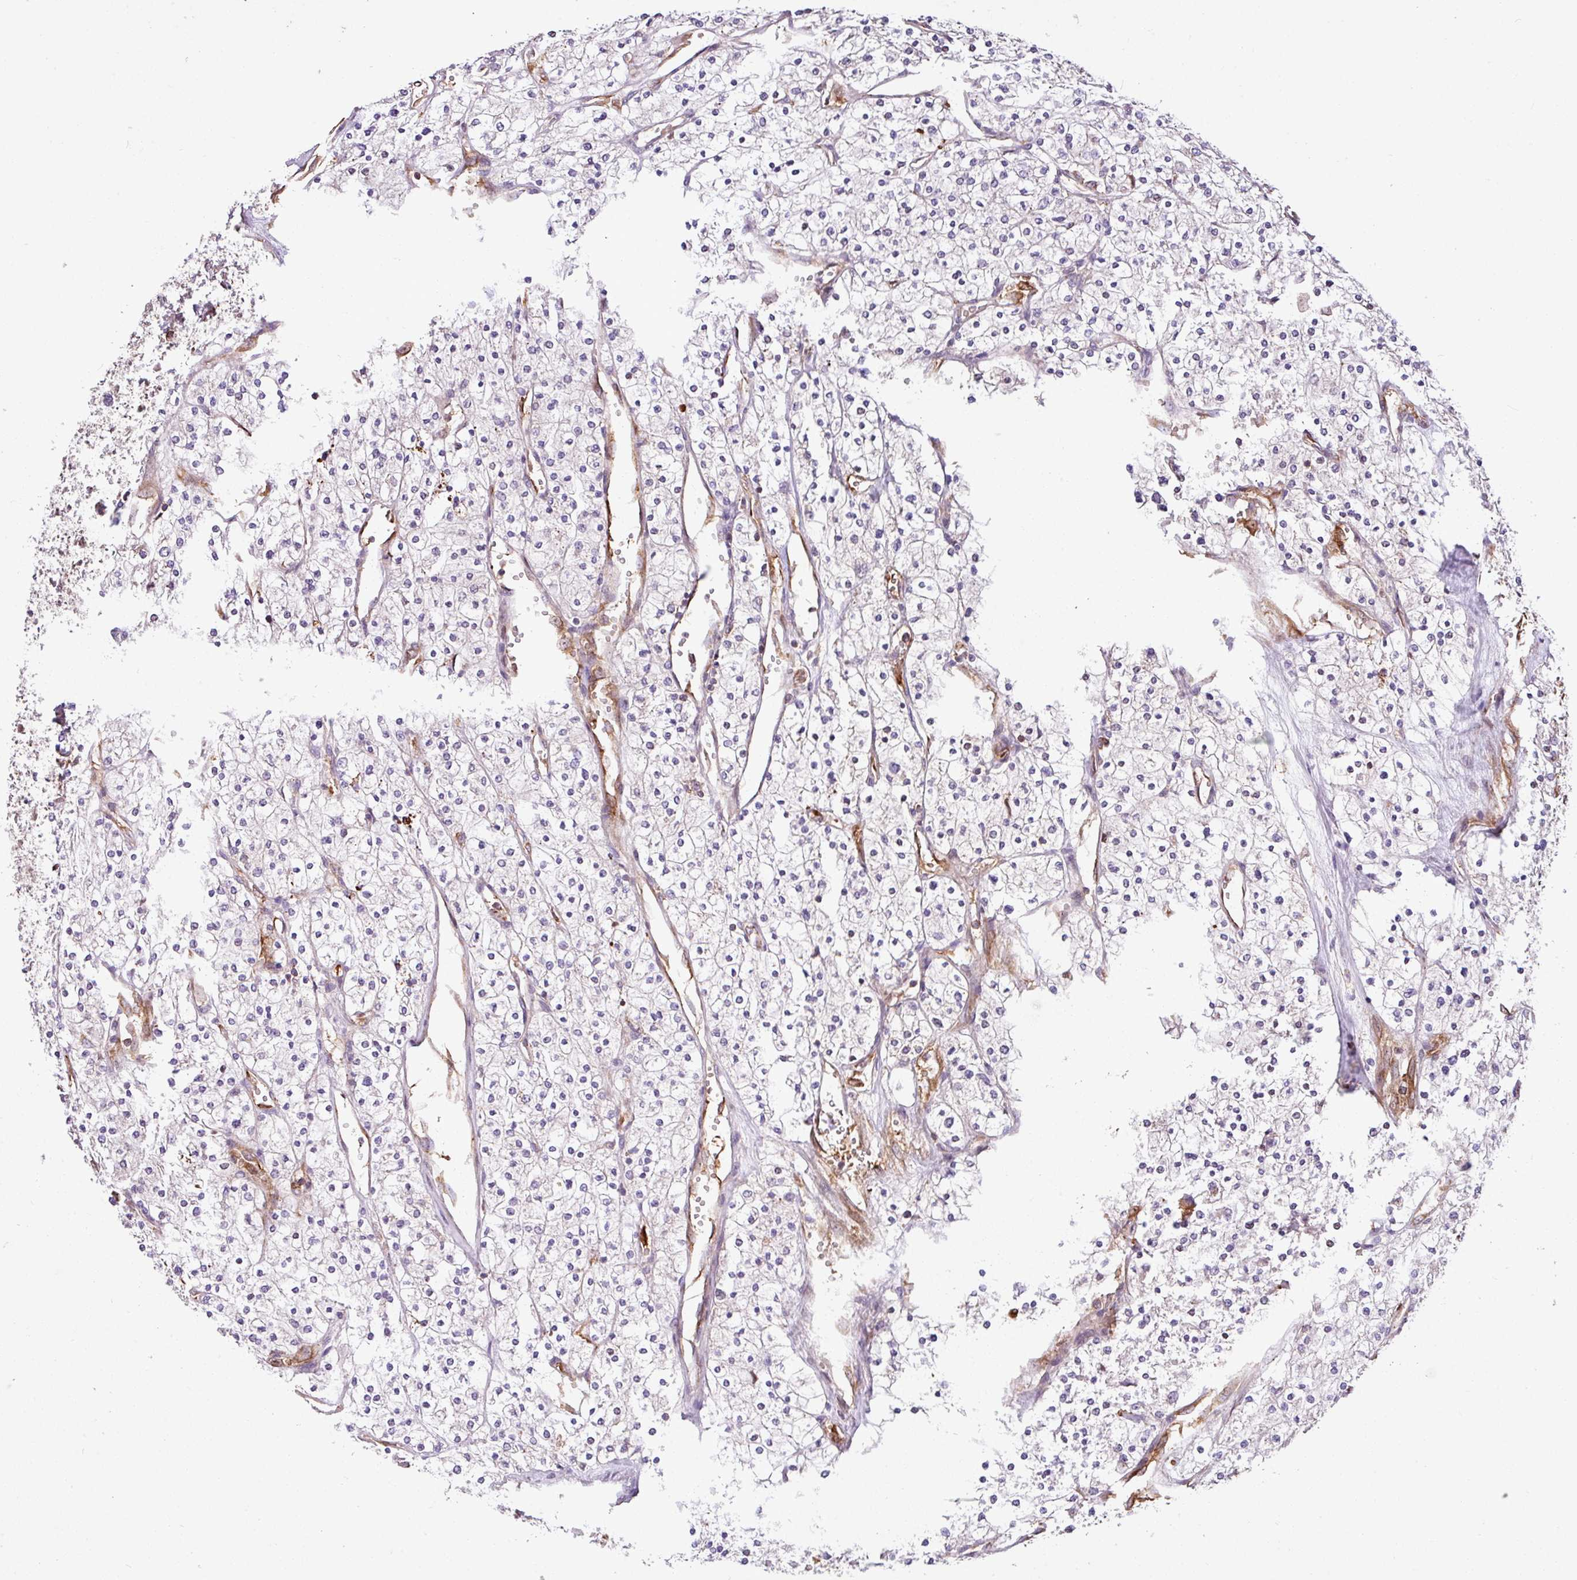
{"staining": {"intensity": "negative", "quantity": "none", "location": "none"}, "tissue": "renal cancer", "cell_type": "Tumor cells", "image_type": "cancer", "snomed": [{"axis": "morphology", "description": "Adenocarcinoma, NOS"}, {"axis": "topography", "description": "Kidney"}], "caption": "Photomicrograph shows no protein expression in tumor cells of renal cancer (adenocarcinoma) tissue.", "gene": "ZNF106", "patient": {"sex": "male", "age": 80}}